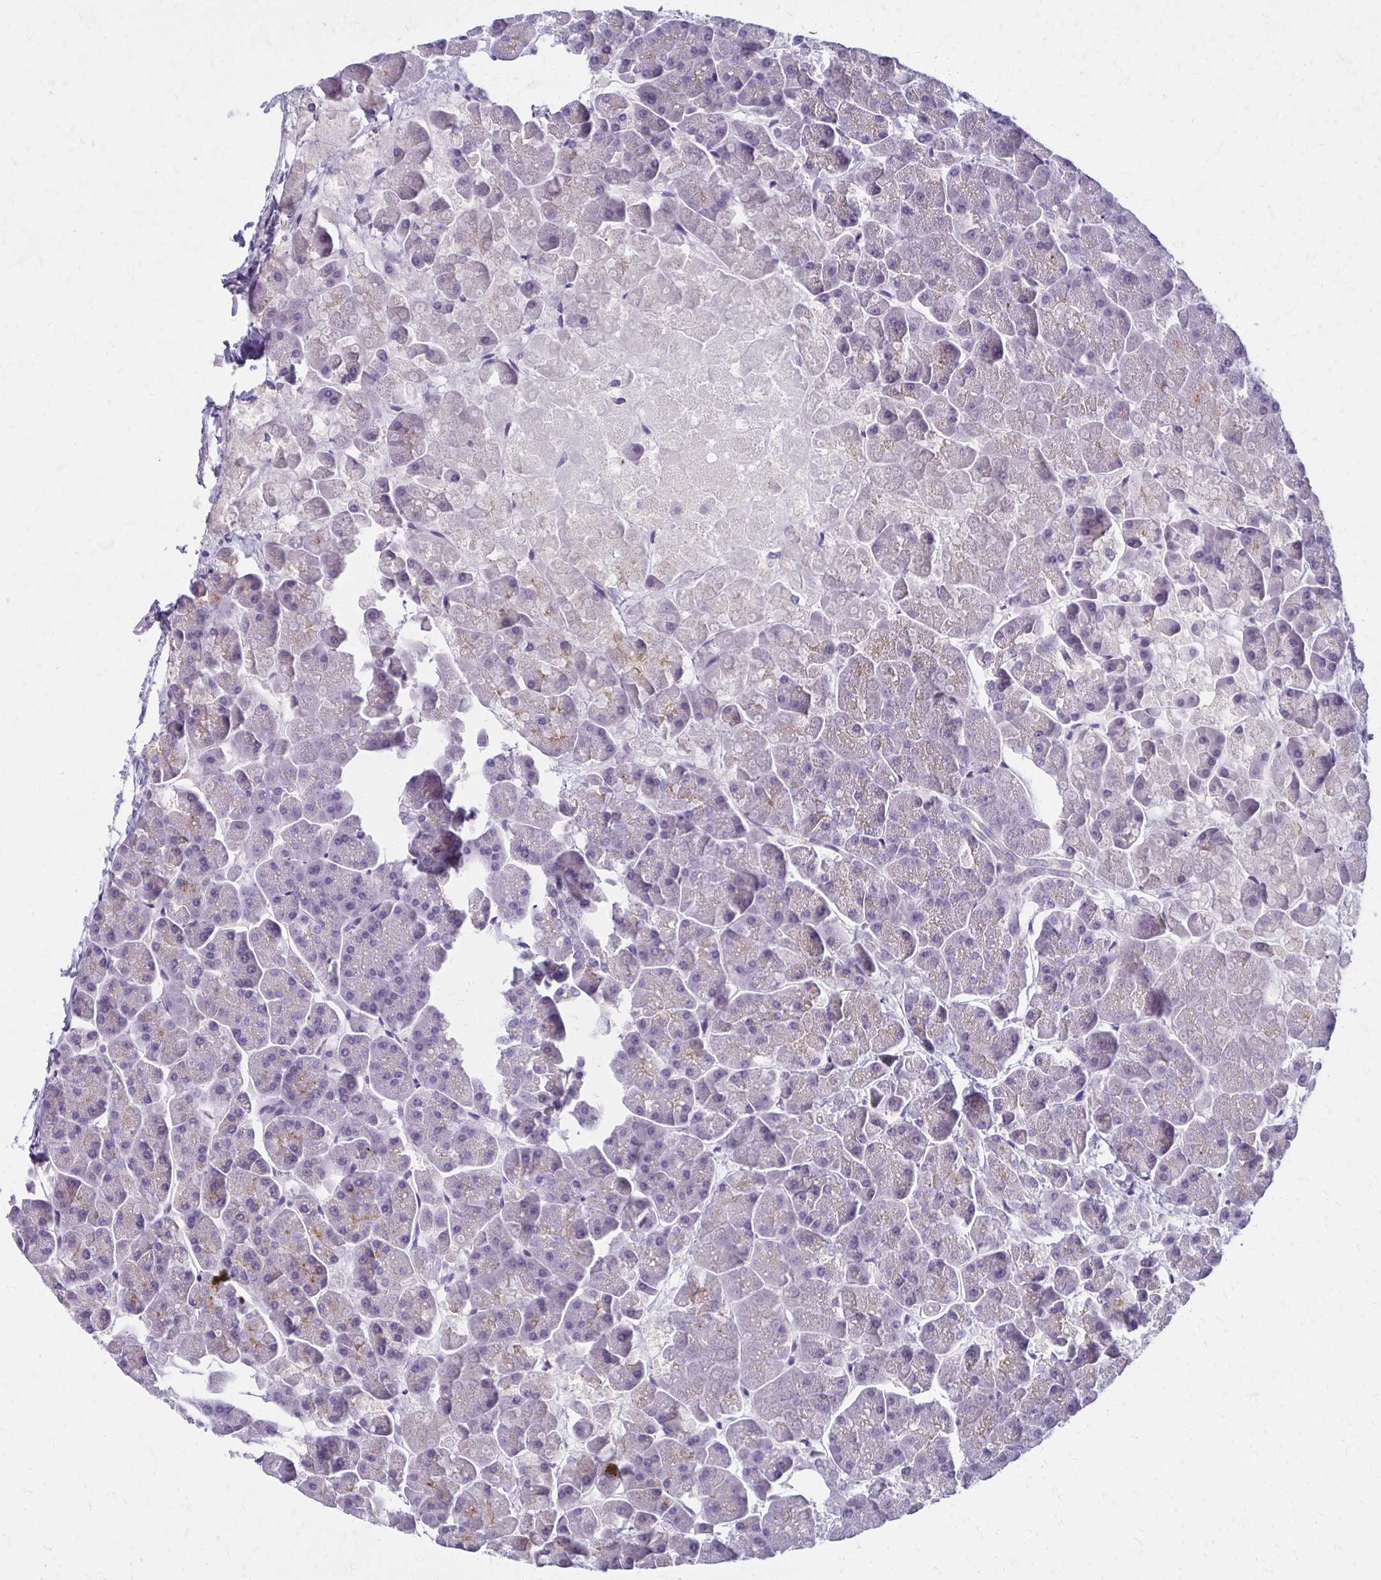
{"staining": {"intensity": "moderate", "quantity": "<25%", "location": "cytoplasmic/membranous"}, "tissue": "pancreas", "cell_type": "Exocrine glandular cells", "image_type": "normal", "snomed": [{"axis": "morphology", "description": "Normal tissue, NOS"}, {"axis": "topography", "description": "Pancreas"}, {"axis": "topography", "description": "Peripheral nerve tissue"}], "caption": "IHC of normal human pancreas exhibits low levels of moderate cytoplasmic/membranous expression in about <25% of exocrine glandular cells. (Brightfield microscopy of DAB IHC at high magnification).", "gene": "BBS12", "patient": {"sex": "male", "age": 54}}